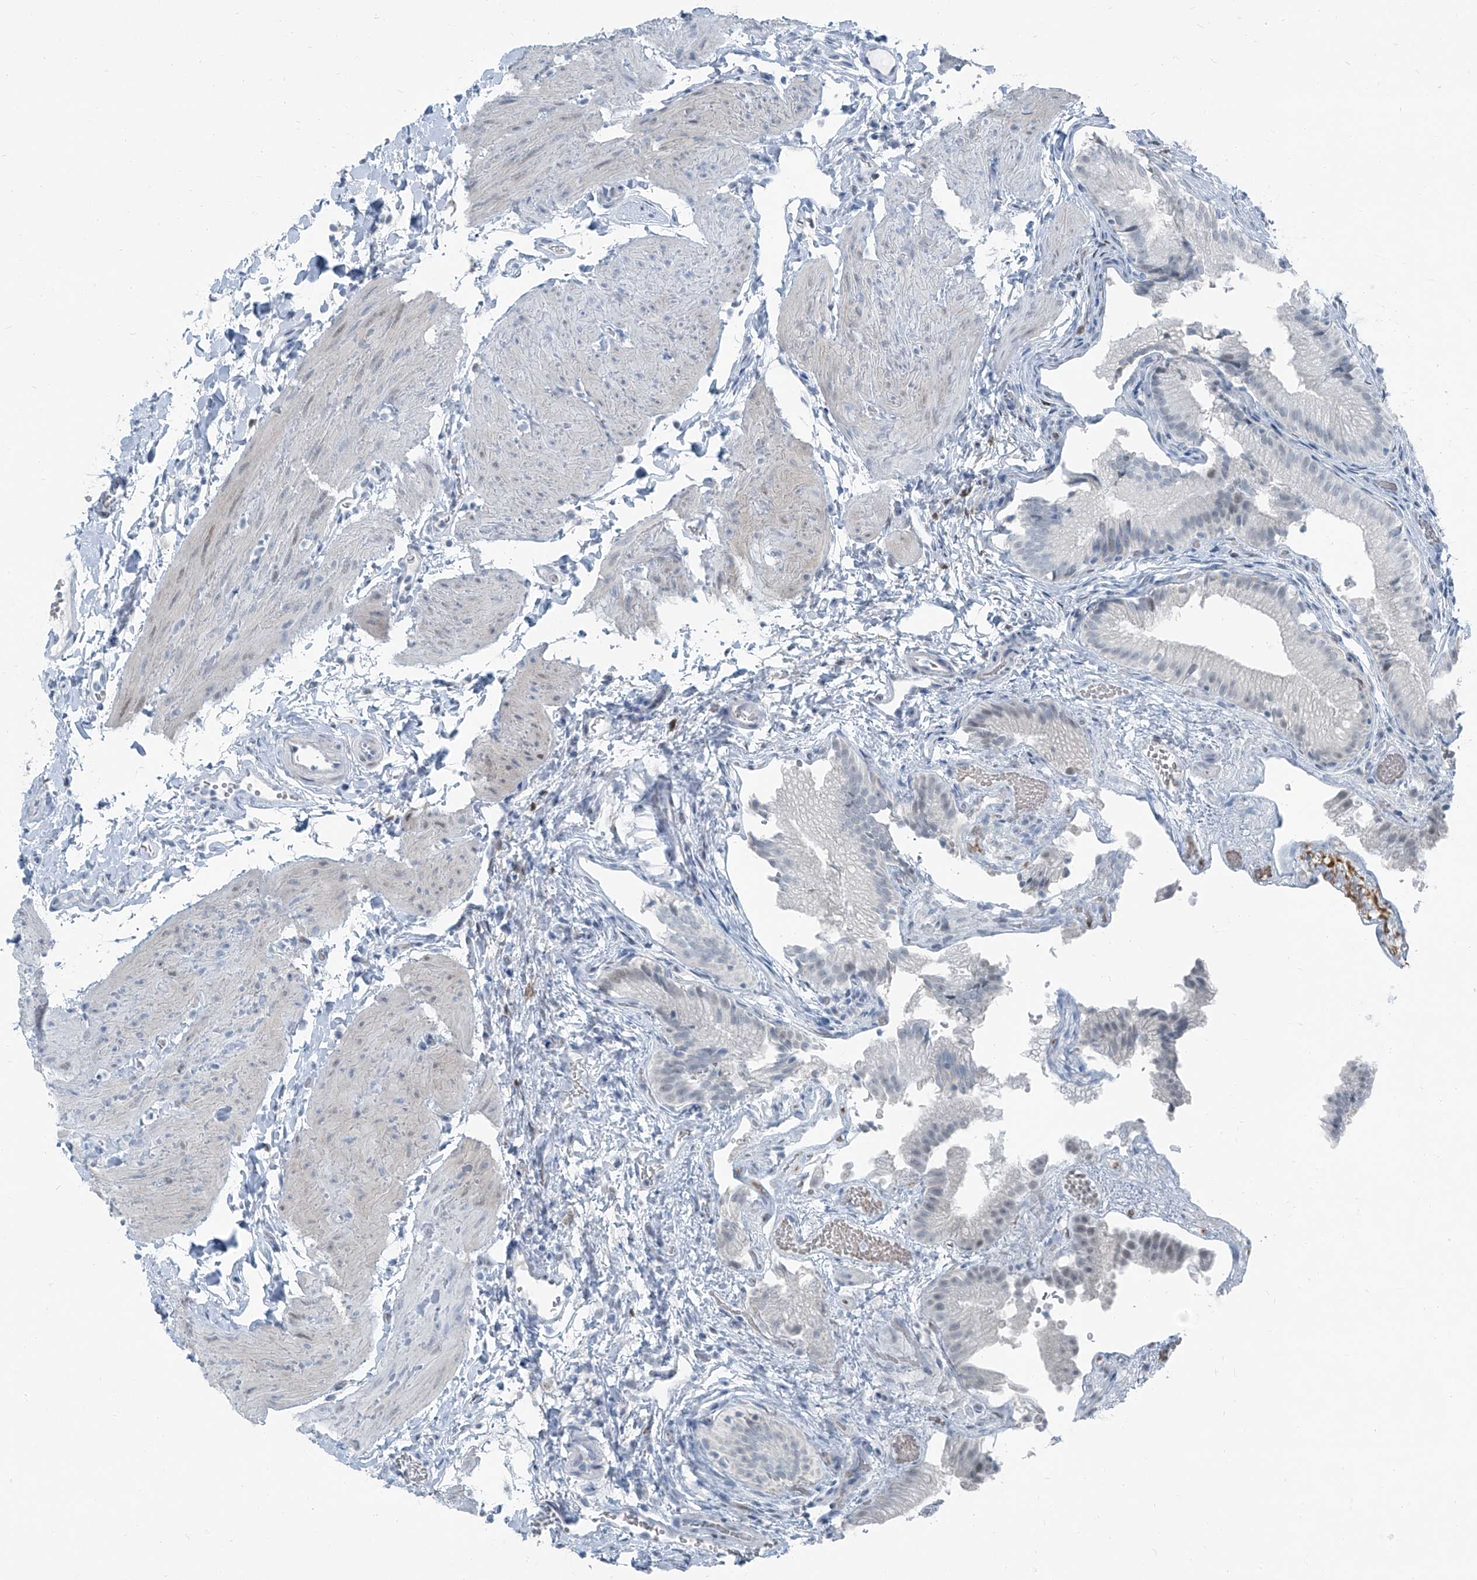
{"staining": {"intensity": "negative", "quantity": "none", "location": "none"}, "tissue": "gallbladder", "cell_type": "Glandular cells", "image_type": "normal", "snomed": [{"axis": "morphology", "description": "Normal tissue, NOS"}, {"axis": "topography", "description": "Gallbladder"}], "caption": "This histopathology image is of normal gallbladder stained with immunohistochemistry (IHC) to label a protein in brown with the nuclei are counter-stained blue. There is no staining in glandular cells. Nuclei are stained in blue.", "gene": "RGN", "patient": {"sex": "female", "age": 30}}